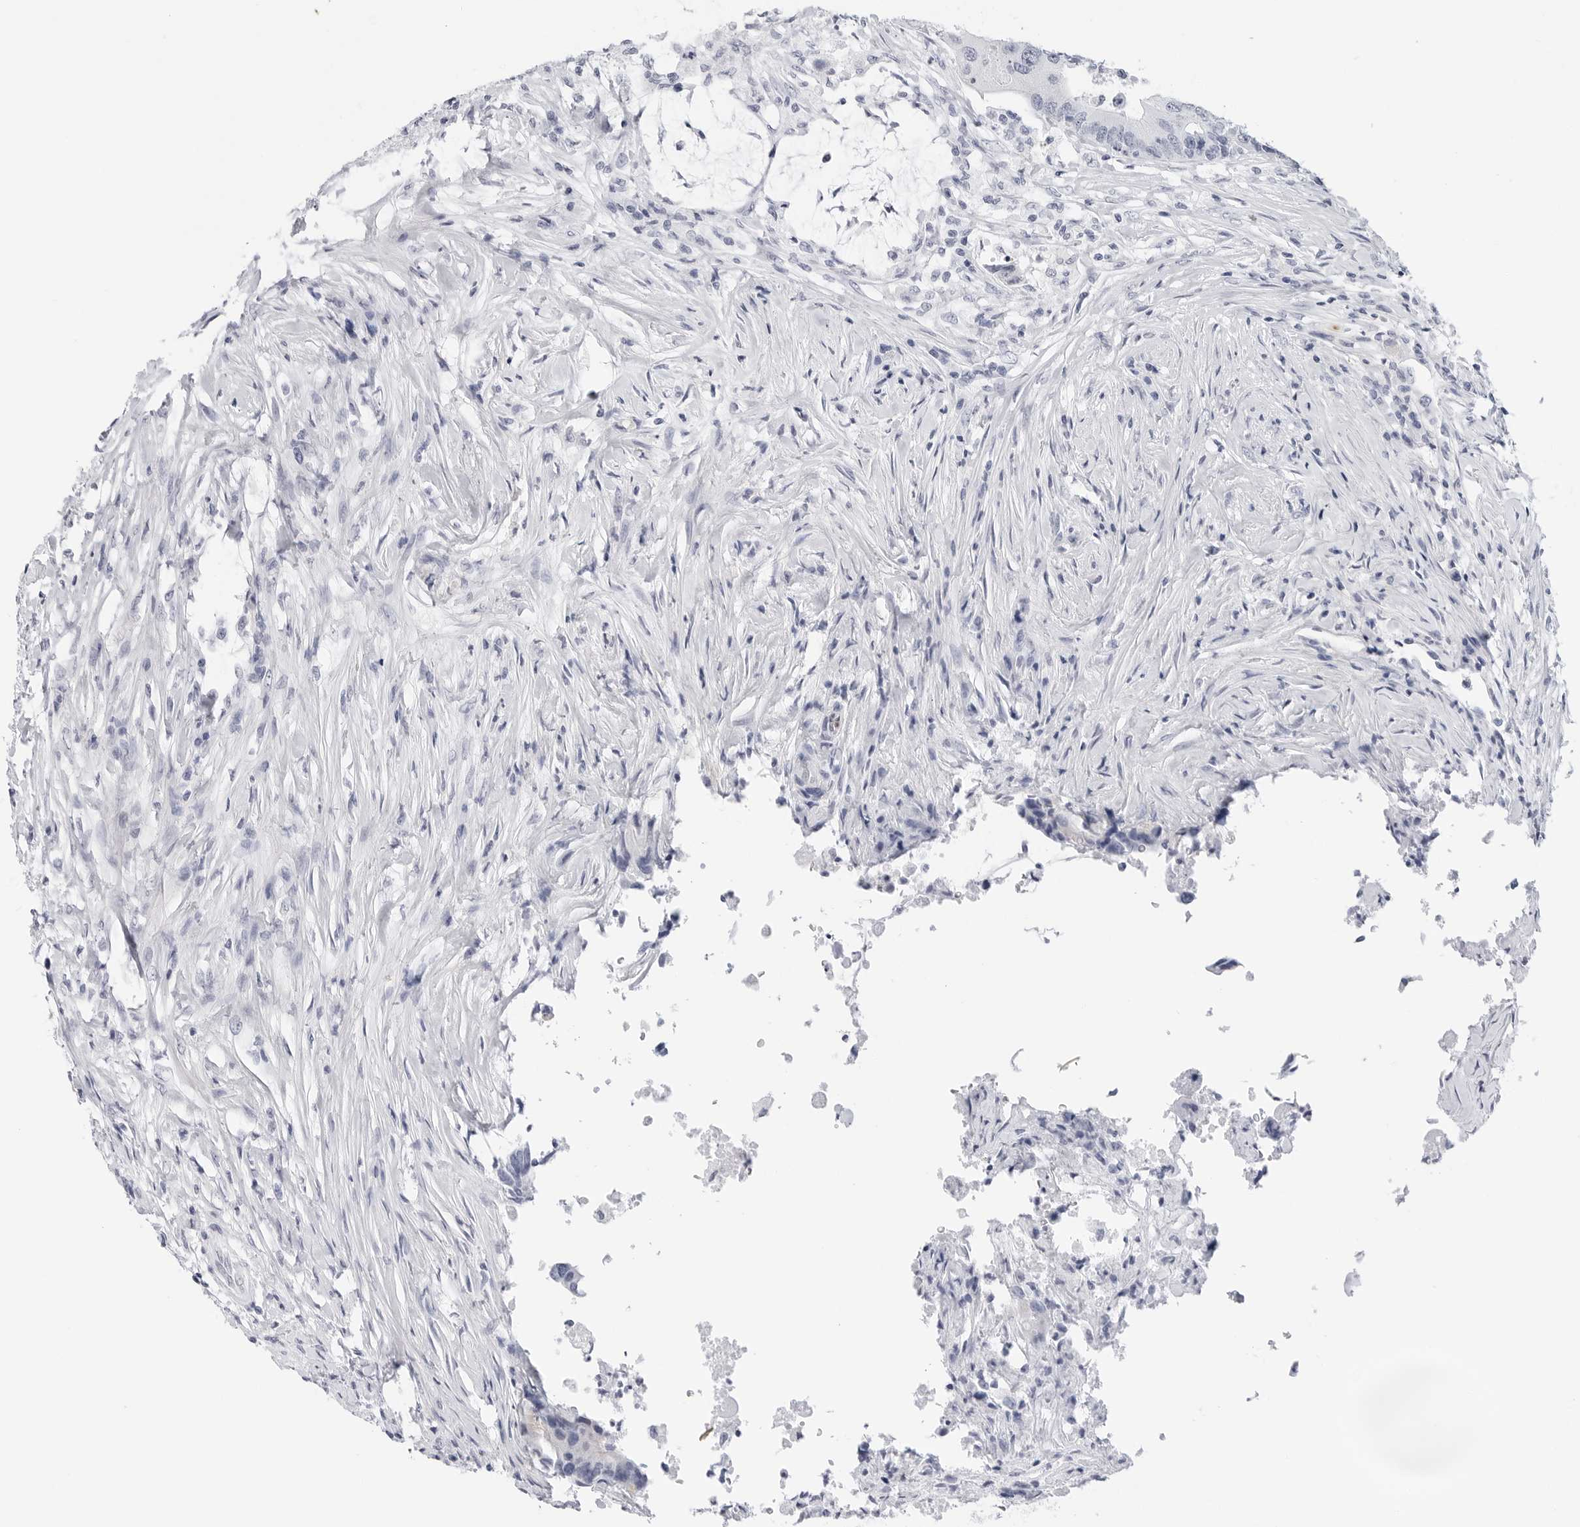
{"staining": {"intensity": "negative", "quantity": "none", "location": "none"}, "tissue": "colorectal cancer", "cell_type": "Tumor cells", "image_type": "cancer", "snomed": [{"axis": "morphology", "description": "Adenocarcinoma, NOS"}, {"axis": "topography", "description": "Colon"}], "caption": "Tumor cells show no significant expression in colorectal adenocarcinoma.", "gene": "SLC19A1", "patient": {"sex": "male", "age": 71}}